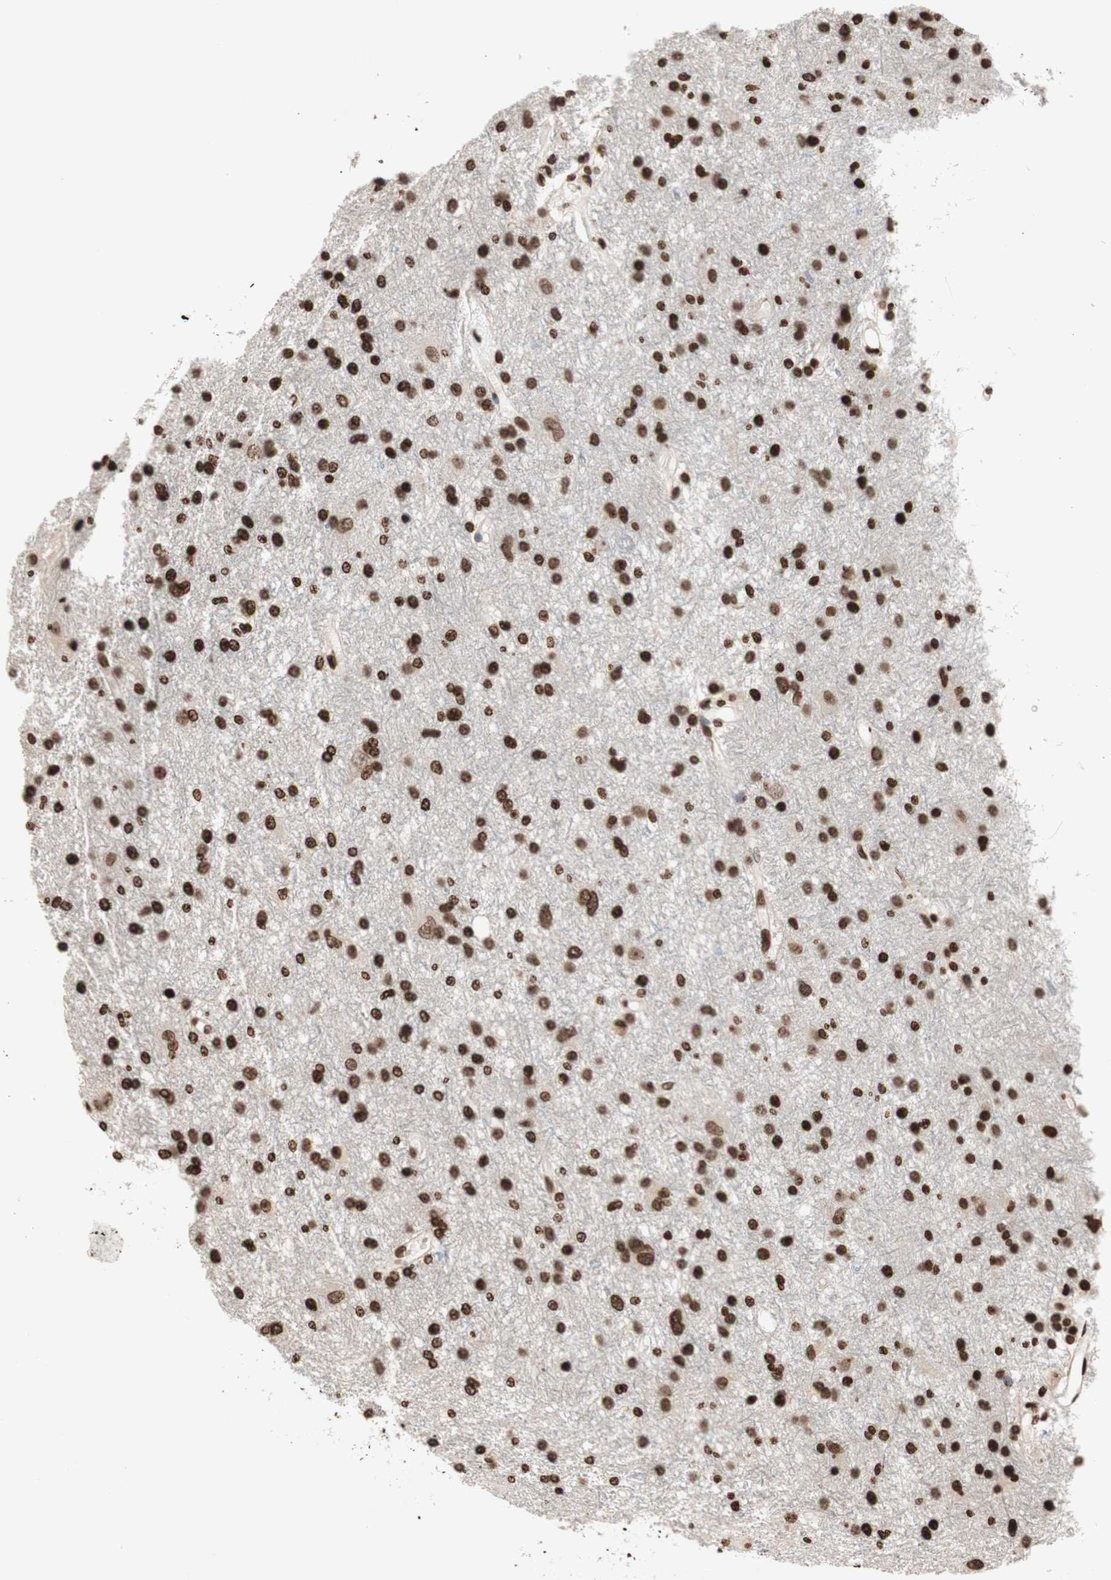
{"staining": {"intensity": "strong", "quantity": ">75%", "location": "nuclear"}, "tissue": "glioma", "cell_type": "Tumor cells", "image_type": "cancer", "snomed": [{"axis": "morphology", "description": "Glioma, malignant, High grade"}, {"axis": "topography", "description": "Brain"}], "caption": "Glioma stained with a brown dye displays strong nuclear positive positivity in about >75% of tumor cells.", "gene": "NCOA3", "patient": {"sex": "female", "age": 59}}